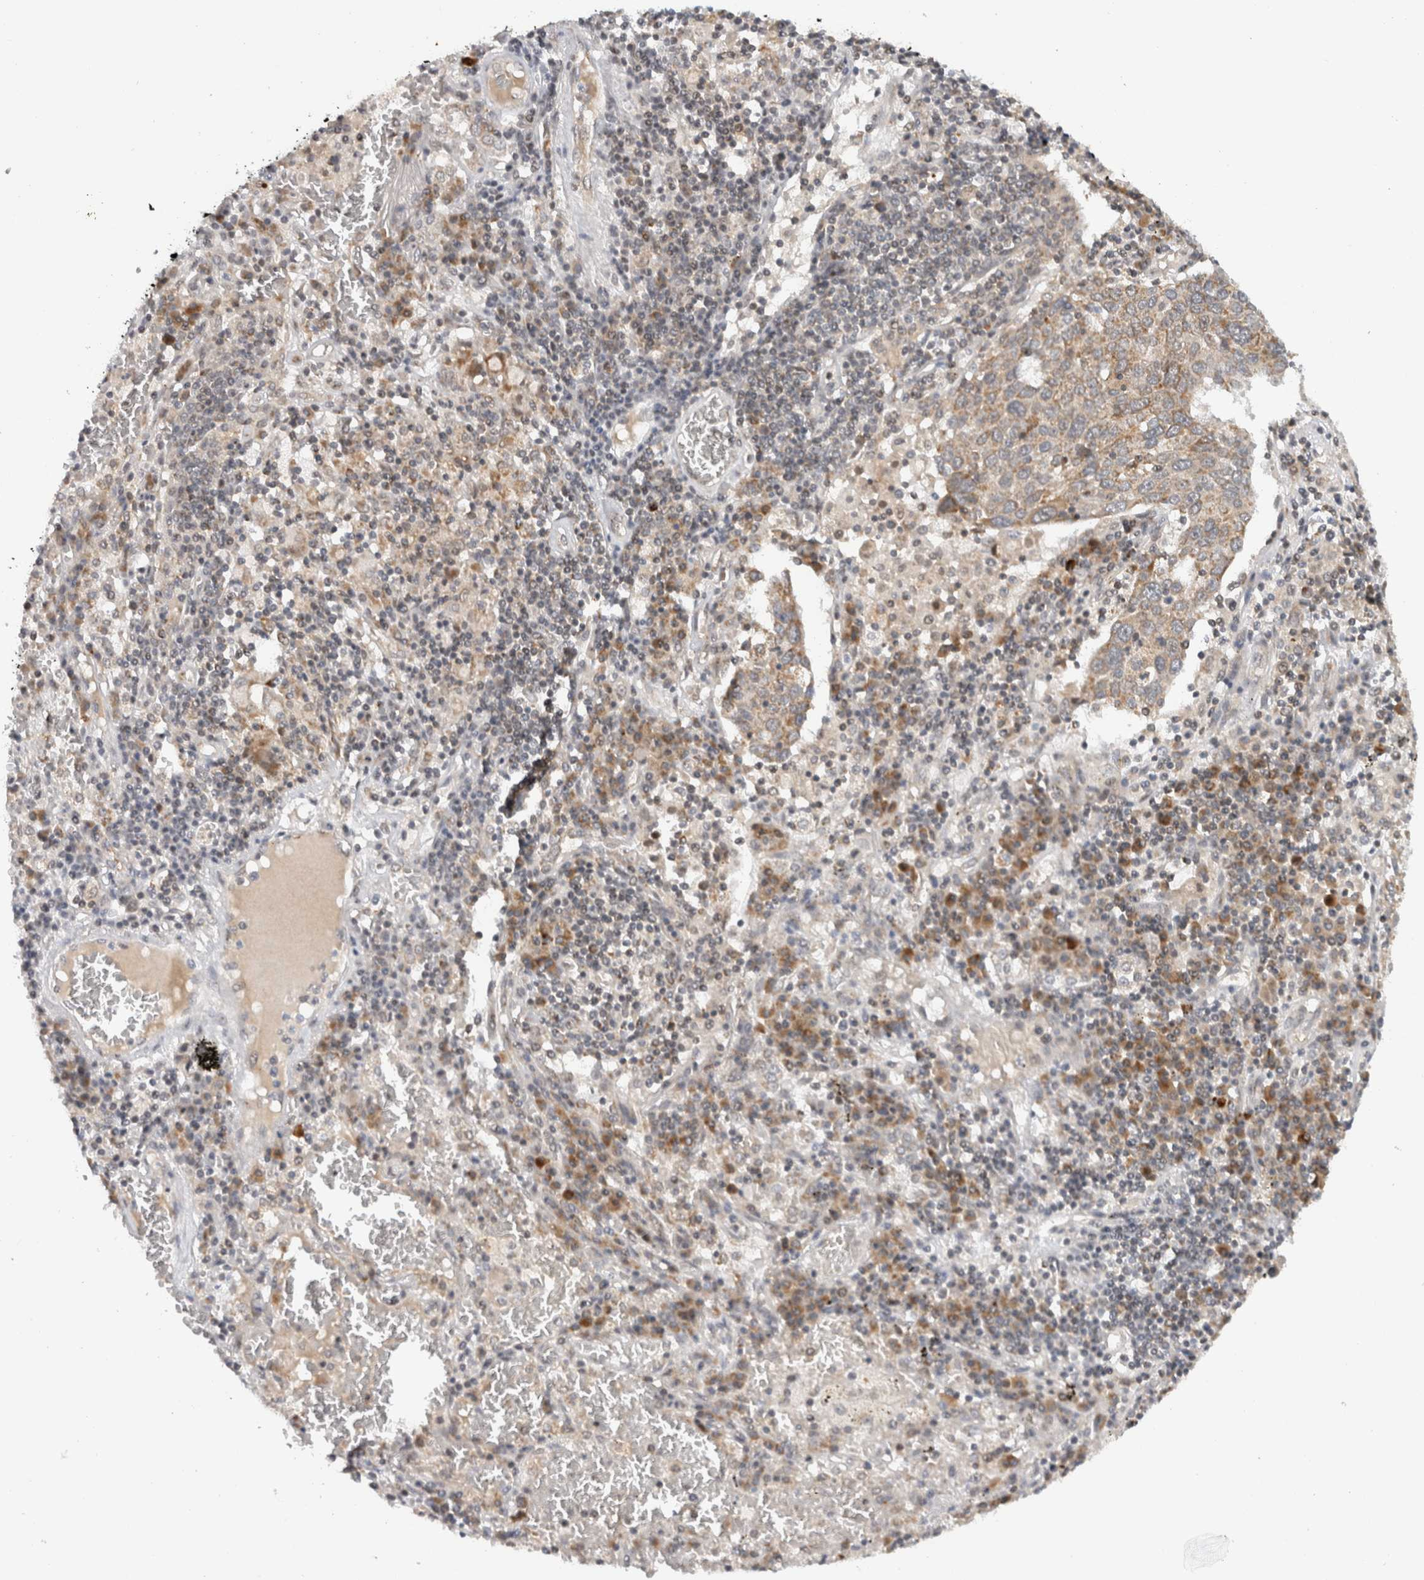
{"staining": {"intensity": "moderate", "quantity": ">75%", "location": "cytoplasmic/membranous"}, "tissue": "lung cancer", "cell_type": "Tumor cells", "image_type": "cancer", "snomed": [{"axis": "morphology", "description": "Squamous cell carcinoma, NOS"}, {"axis": "topography", "description": "Lung"}], "caption": "The photomicrograph shows a brown stain indicating the presence of a protein in the cytoplasmic/membranous of tumor cells in lung cancer. (Stains: DAB (3,3'-diaminobenzidine) in brown, nuclei in blue, Microscopy: brightfield microscopy at high magnification).", "gene": "CMC2", "patient": {"sex": "male", "age": 65}}